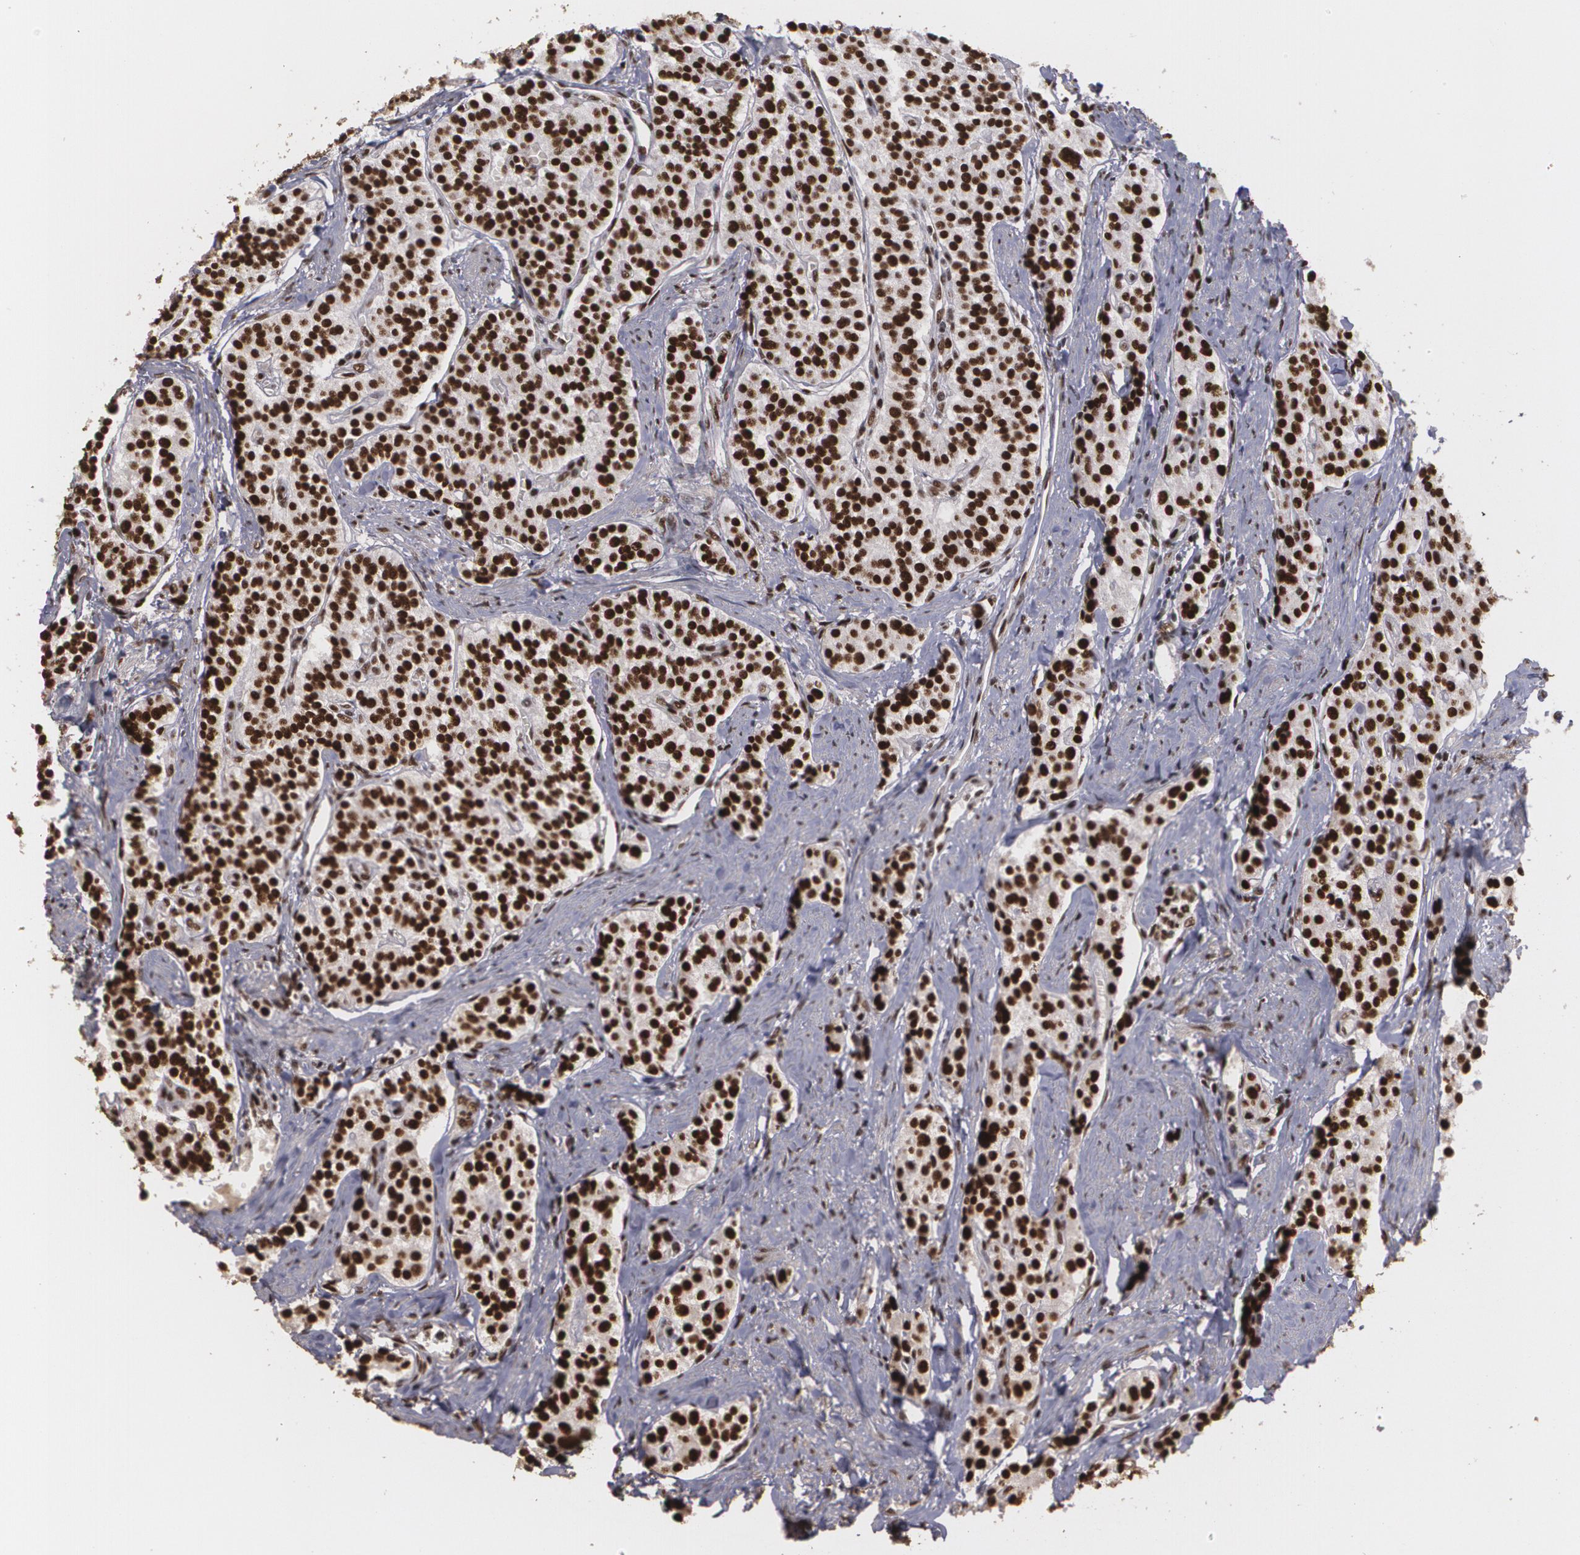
{"staining": {"intensity": "strong", "quantity": ">75%", "location": "nuclear"}, "tissue": "carcinoid", "cell_type": "Tumor cells", "image_type": "cancer", "snomed": [{"axis": "morphology", "description": "Carcinoid, malignant, NOS"}, {"axis": "topography", "description": "Stomach"}], "caption": "This image reveals immunohistochemistry staining of human carcinoid, with high strong nuclear staining in about >75% of tumor cells.", "gene": "RCOR1", "patient": {"sex": "female", "age": 76}}